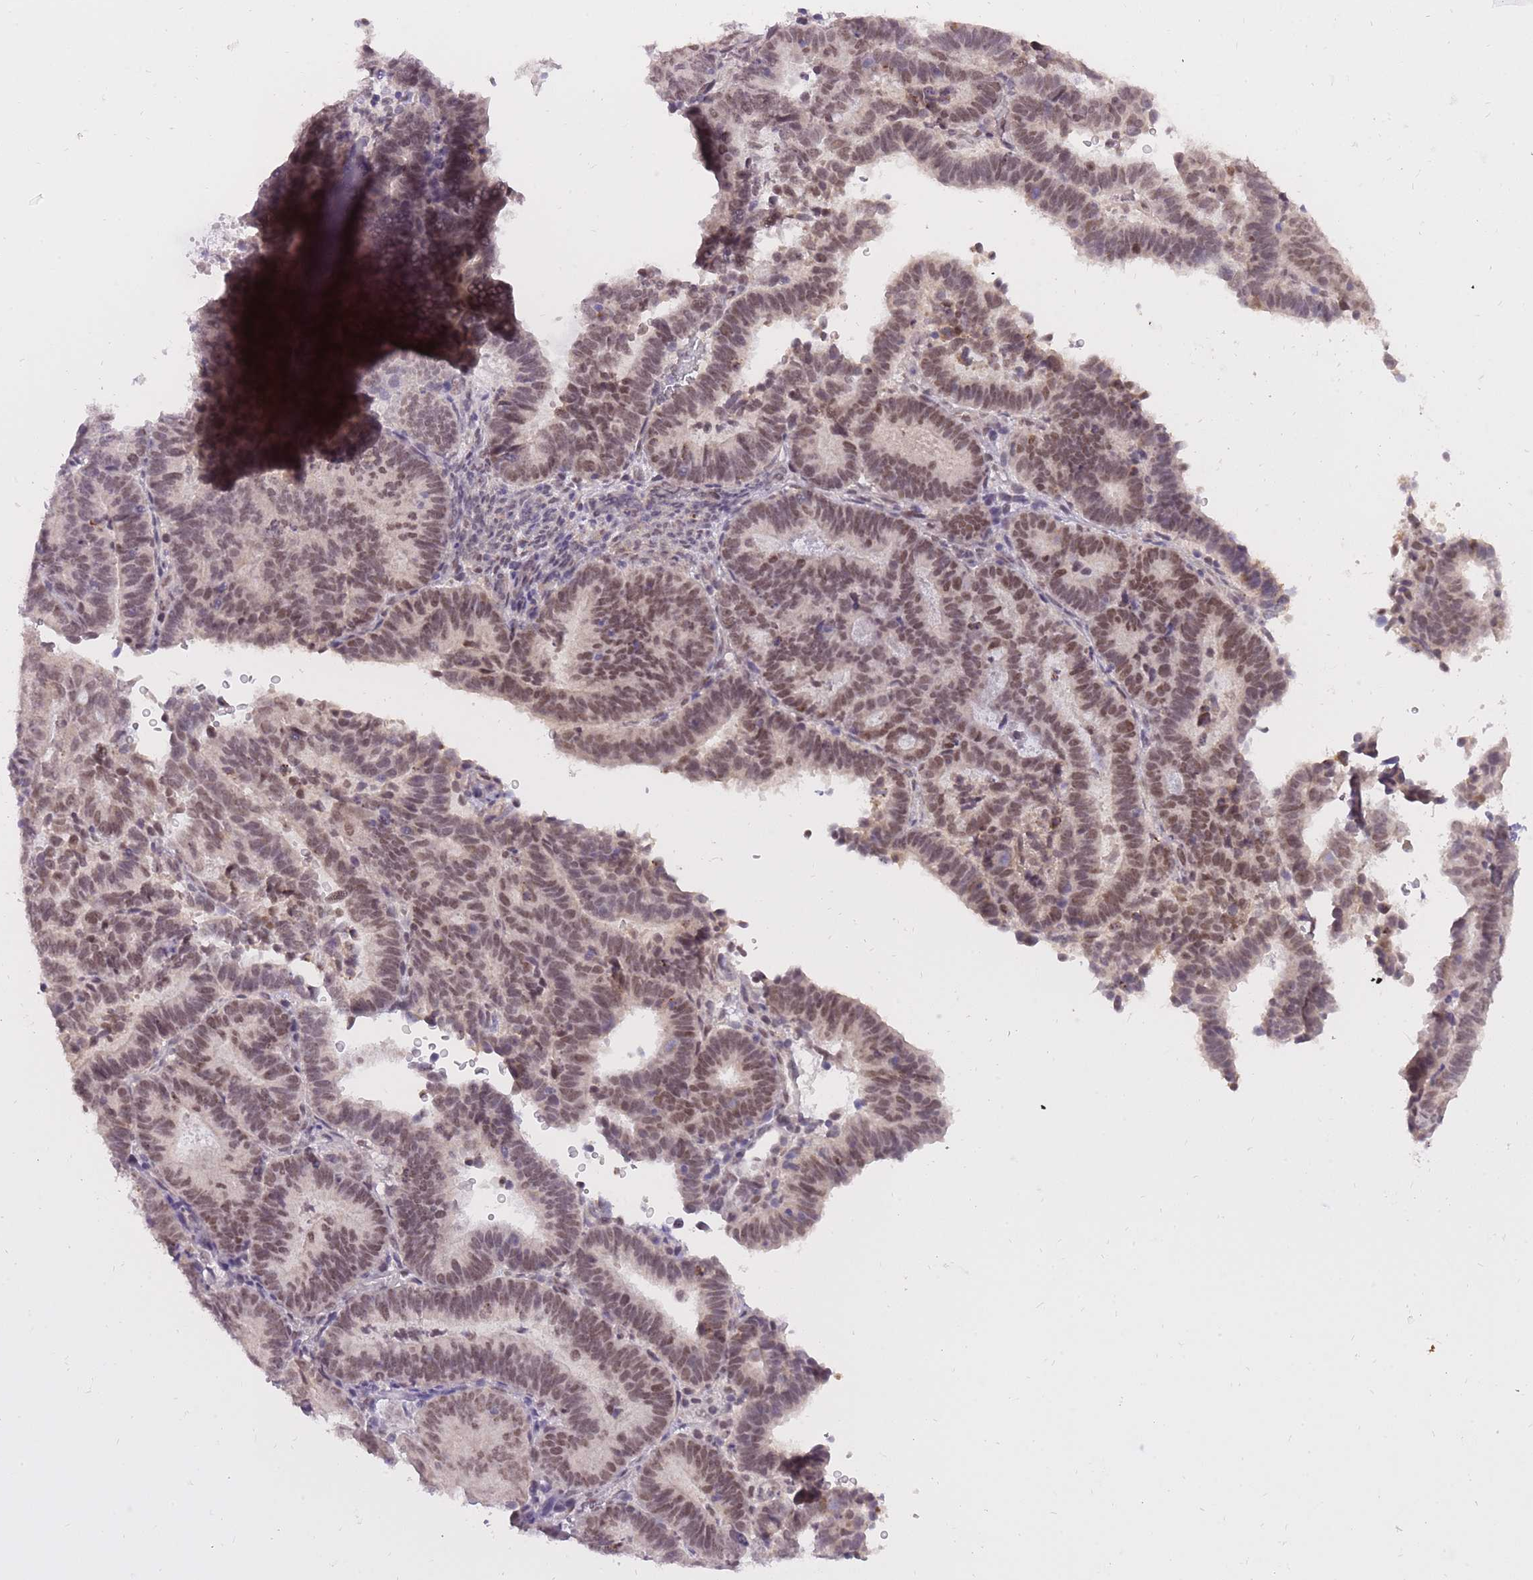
{"staining": {"intensity": "moderate", "quantity": ">75%", "location": "nuclear"}, "tissue": "endometrial cancer", "cell_type": "Tumor cells", "image_type": "cancer", "snomed": [{"axis": "morphology", "description": "Adenocarcinoma, NOS"}, {"axis": "topography", "description": "Endometrium"}], "caption": "Immunohistochemistry (IHC) staining of endometrial adenocarcinoma, which demonstrates medium levels of moderate nuclear expression in approximately >75% of tumor cells indicating moderate nuclear protein expression. The staining was performed using DAB (brown) for protein detection and nuclei were counterstained in hematoxylin (blue).", "gene": "TIGD1", "patient": {"sex": "female", "age": 70}}